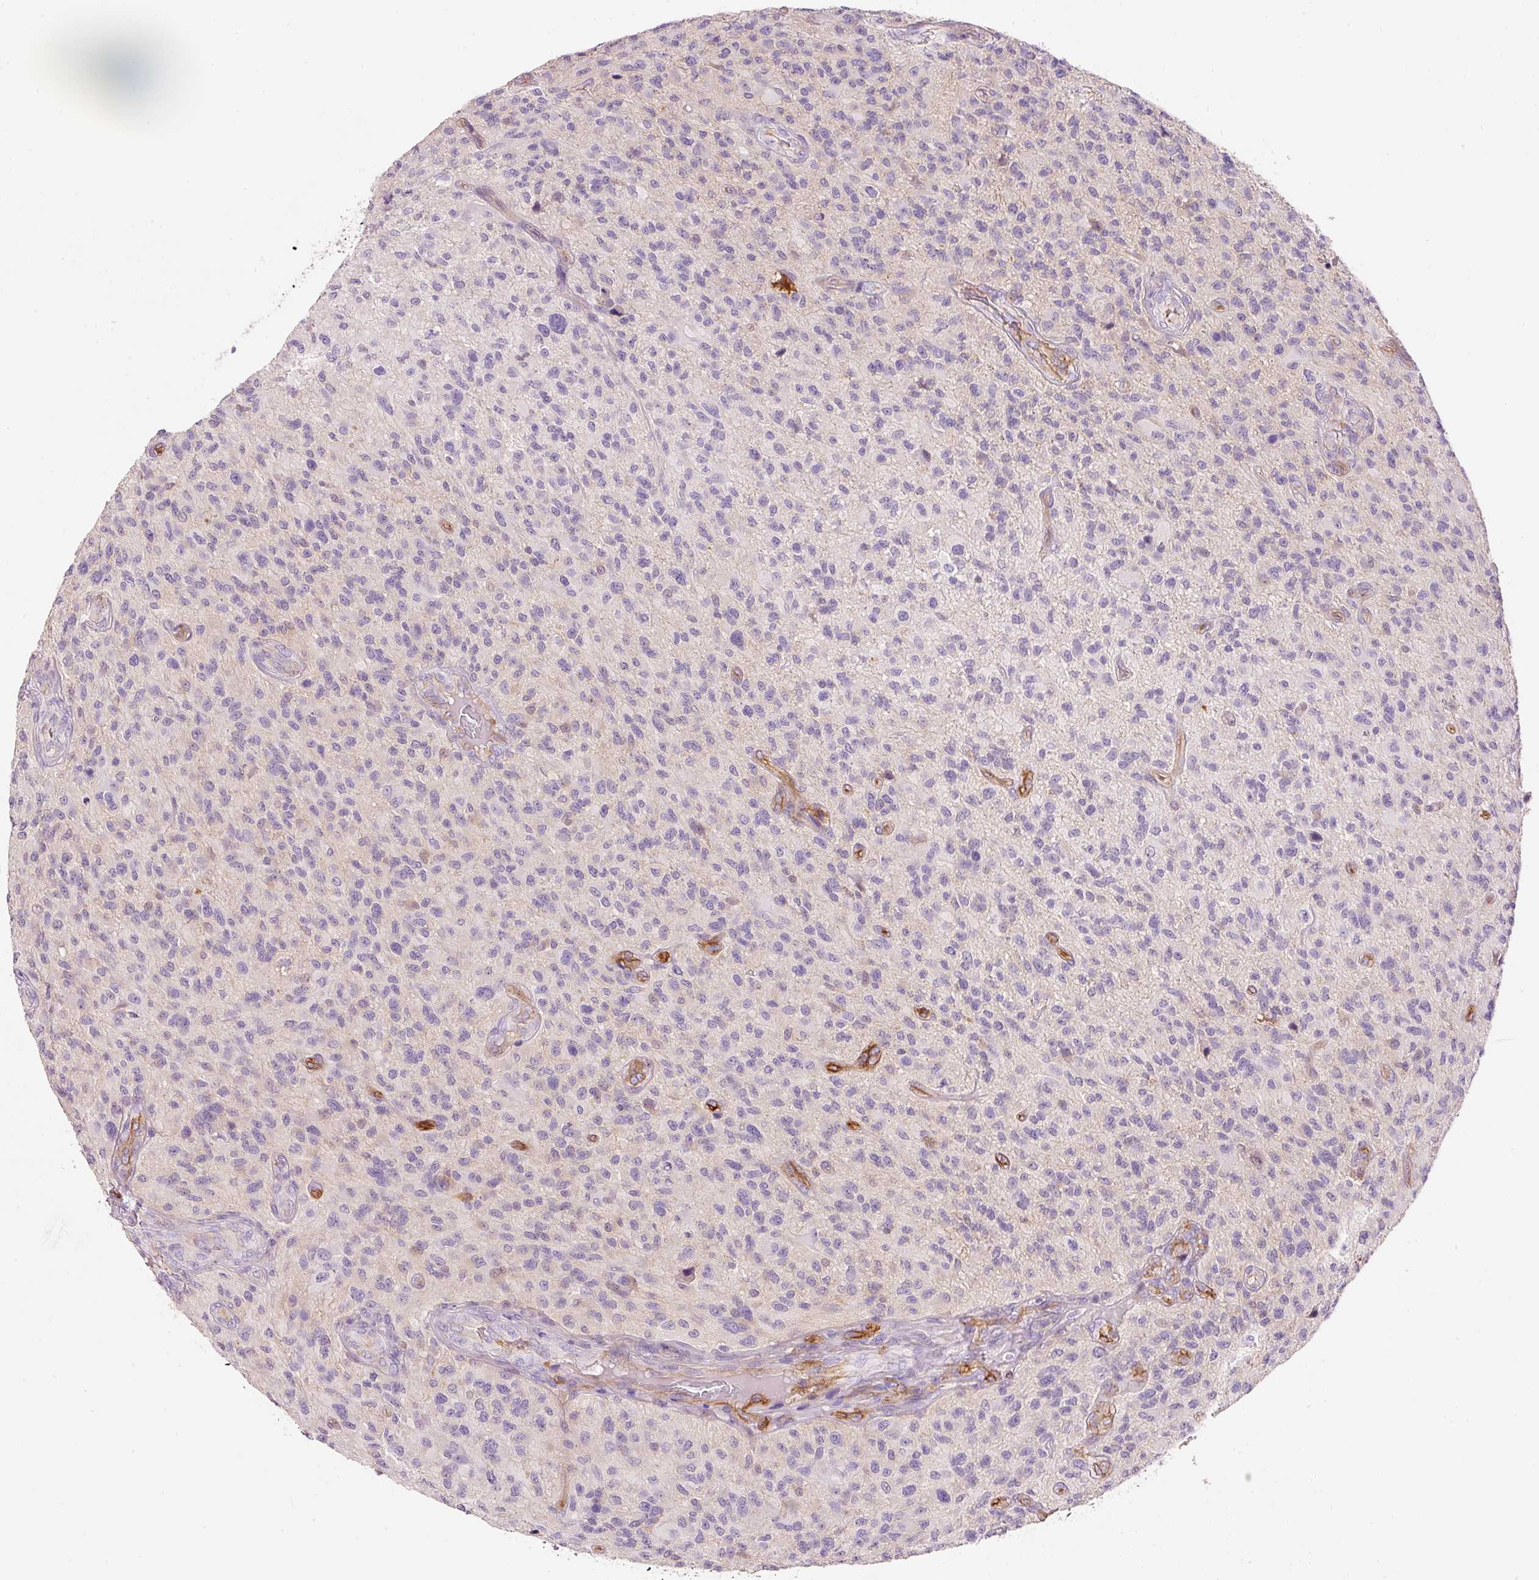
{"staining": {"intensity": "negative", "quantity": "none", "location": "none"}, "tissue": "glioma", "cell_type": "Tumor cells", "image_type": "cancer", "snomed": [{"axis": "morphology", "description": "Glioma, malignant, High grade"}, {"axis": "topography", "description": "Brain"}], "caption": "This micrograph is of high-grade glioma (malignant) stained with immunohistochemistry (IHC) to label a protein in brown with the nuclei are counter-stained blue. There is no positivity in tumor cells.", "gene": "SOS2", "patient": {"sex": "male", "age": 47}}